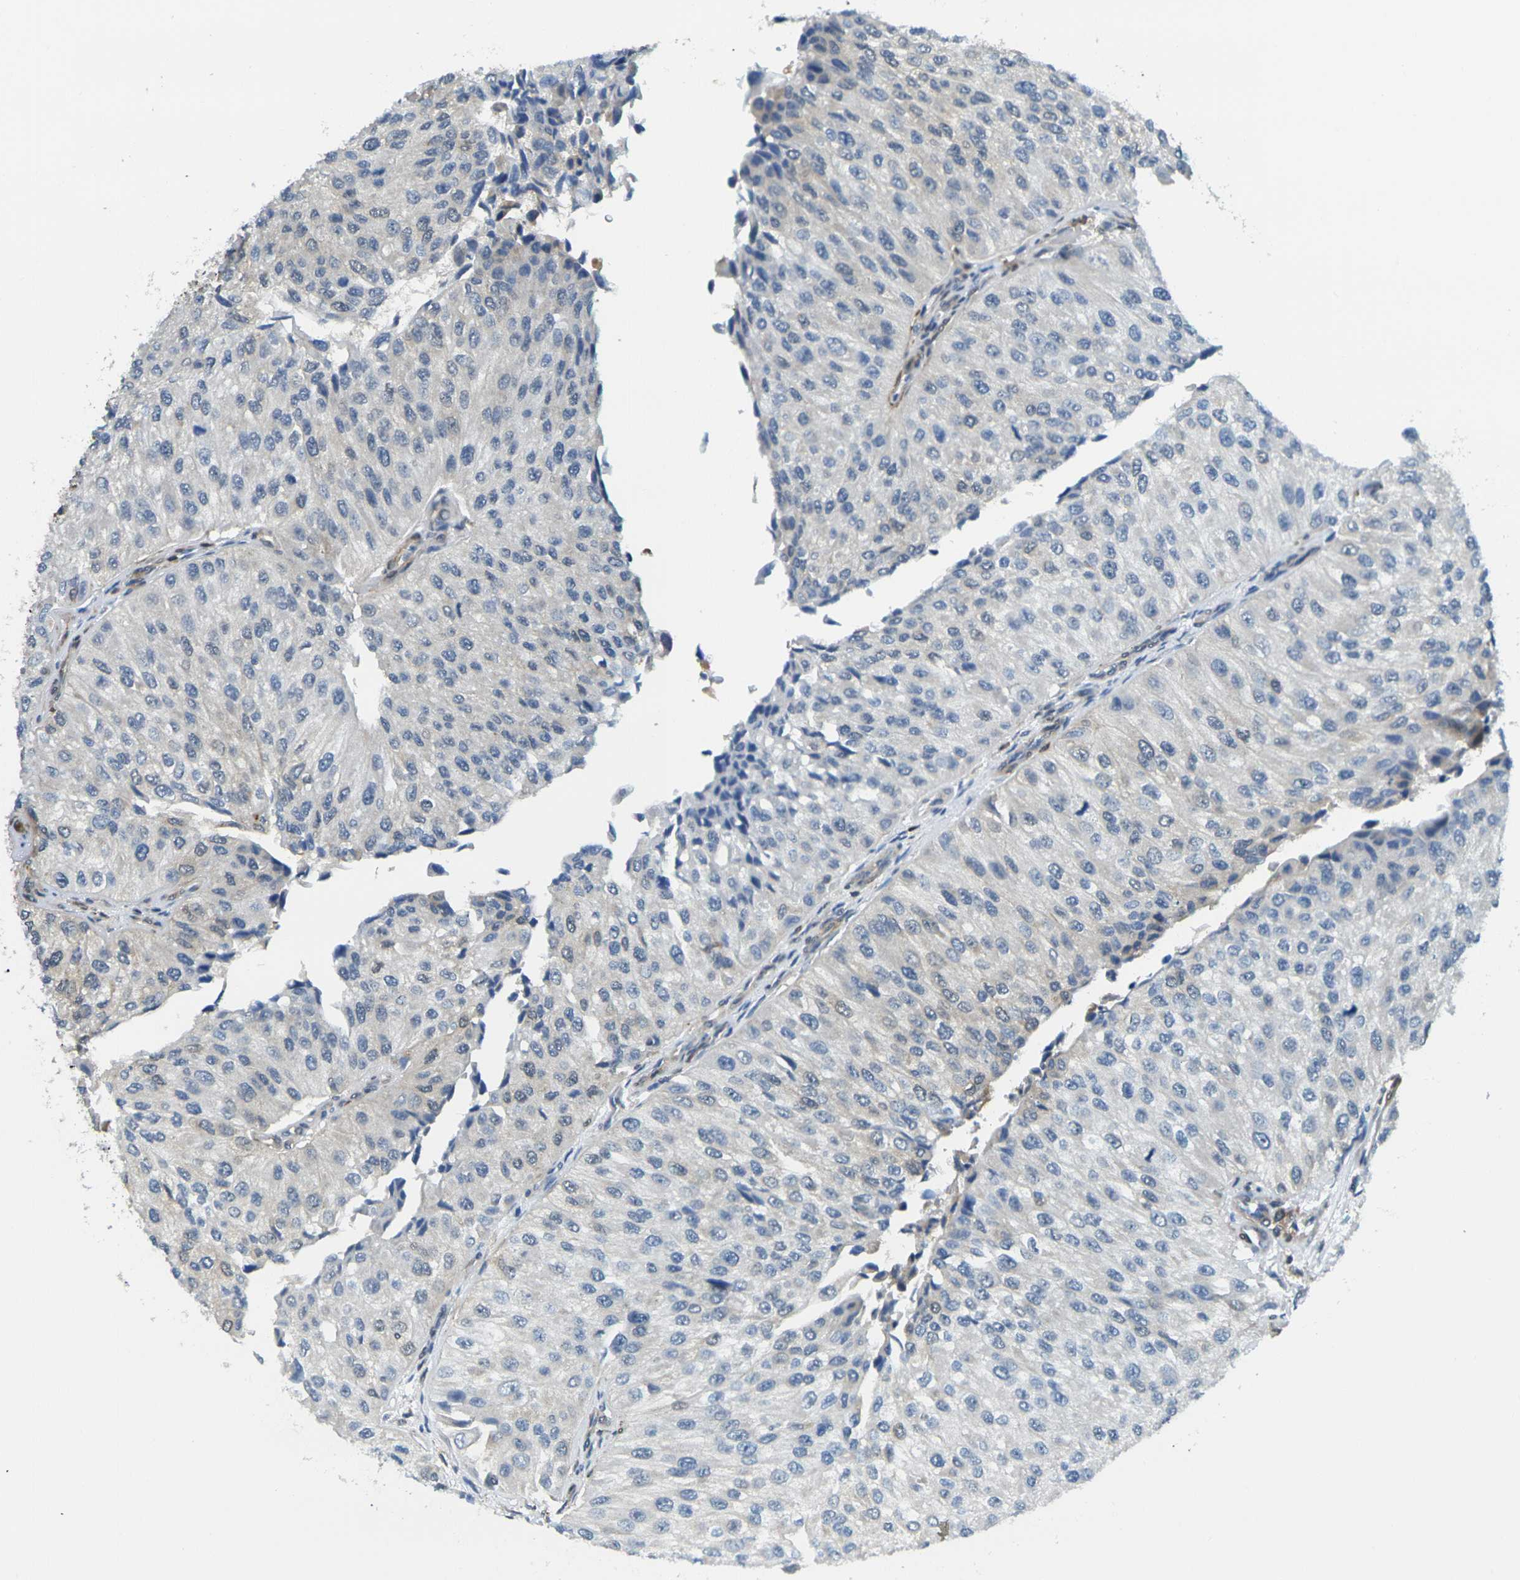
{"staining": {"intensity": "weak", "quantity": "<25%", "location": "cytoplasmic/membranous"}, "tissue": "urothelial cancer", "cell_type": "Tumor cells", "image_type": "cancer", "snomed": [{"axis": "morphology", "description": "Urothelial carcinoma, High grade"}, {"axis": "topography", "description": "Kidney"}, {"axis": "topography", "description": "Urinary bladder"}], "caption": "This is a micrograph of IHC staining of urothelial cancer, which shows no staining in tumor cells.", "gene": "LASP1", "patient": {"sex": "male", "age": 77}}